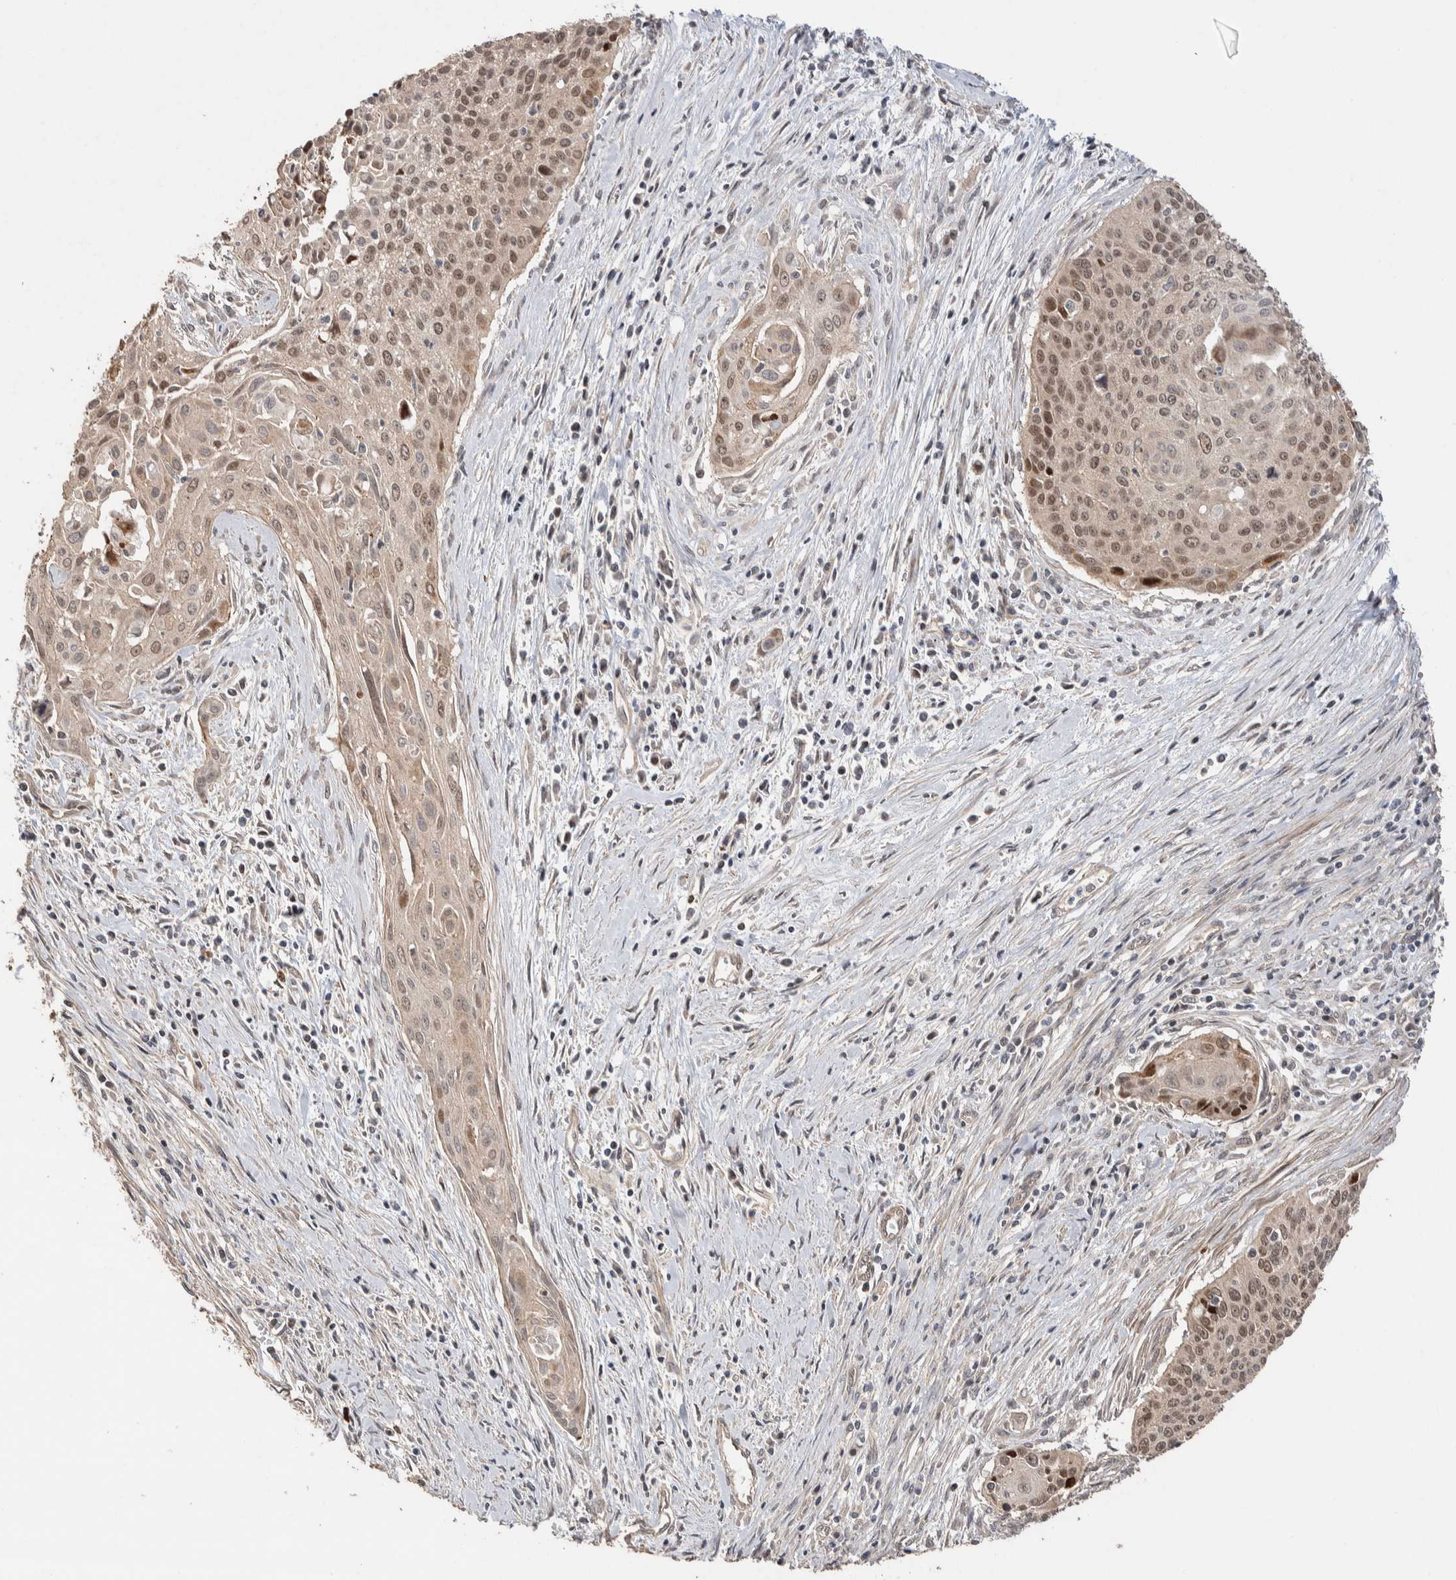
{"staining": {"intensity": "moderate", "quantity": "25%-75%", "location": "cytoplasmic/membranous,nuclear"}, "tissue": "cervical cancer", "cell_type": "Tumor cells", "image_type": "cancer", "snomed": [{"axis": "morphology", "description": "Squamous cell carcinoma, NOS"}, {"axis": "topography", "description": "Cervix"}], "caption": "An immunohistochemistry (IHC) histopathology image of neoplastic tissue is shown. Protein staining in brown labels moderate cytoplasmic/membranous and nuclear positivity in cervical cancer within tumor cells.", "gene": "PRDM15", "patient": {"sex": "female", "age": 55}}